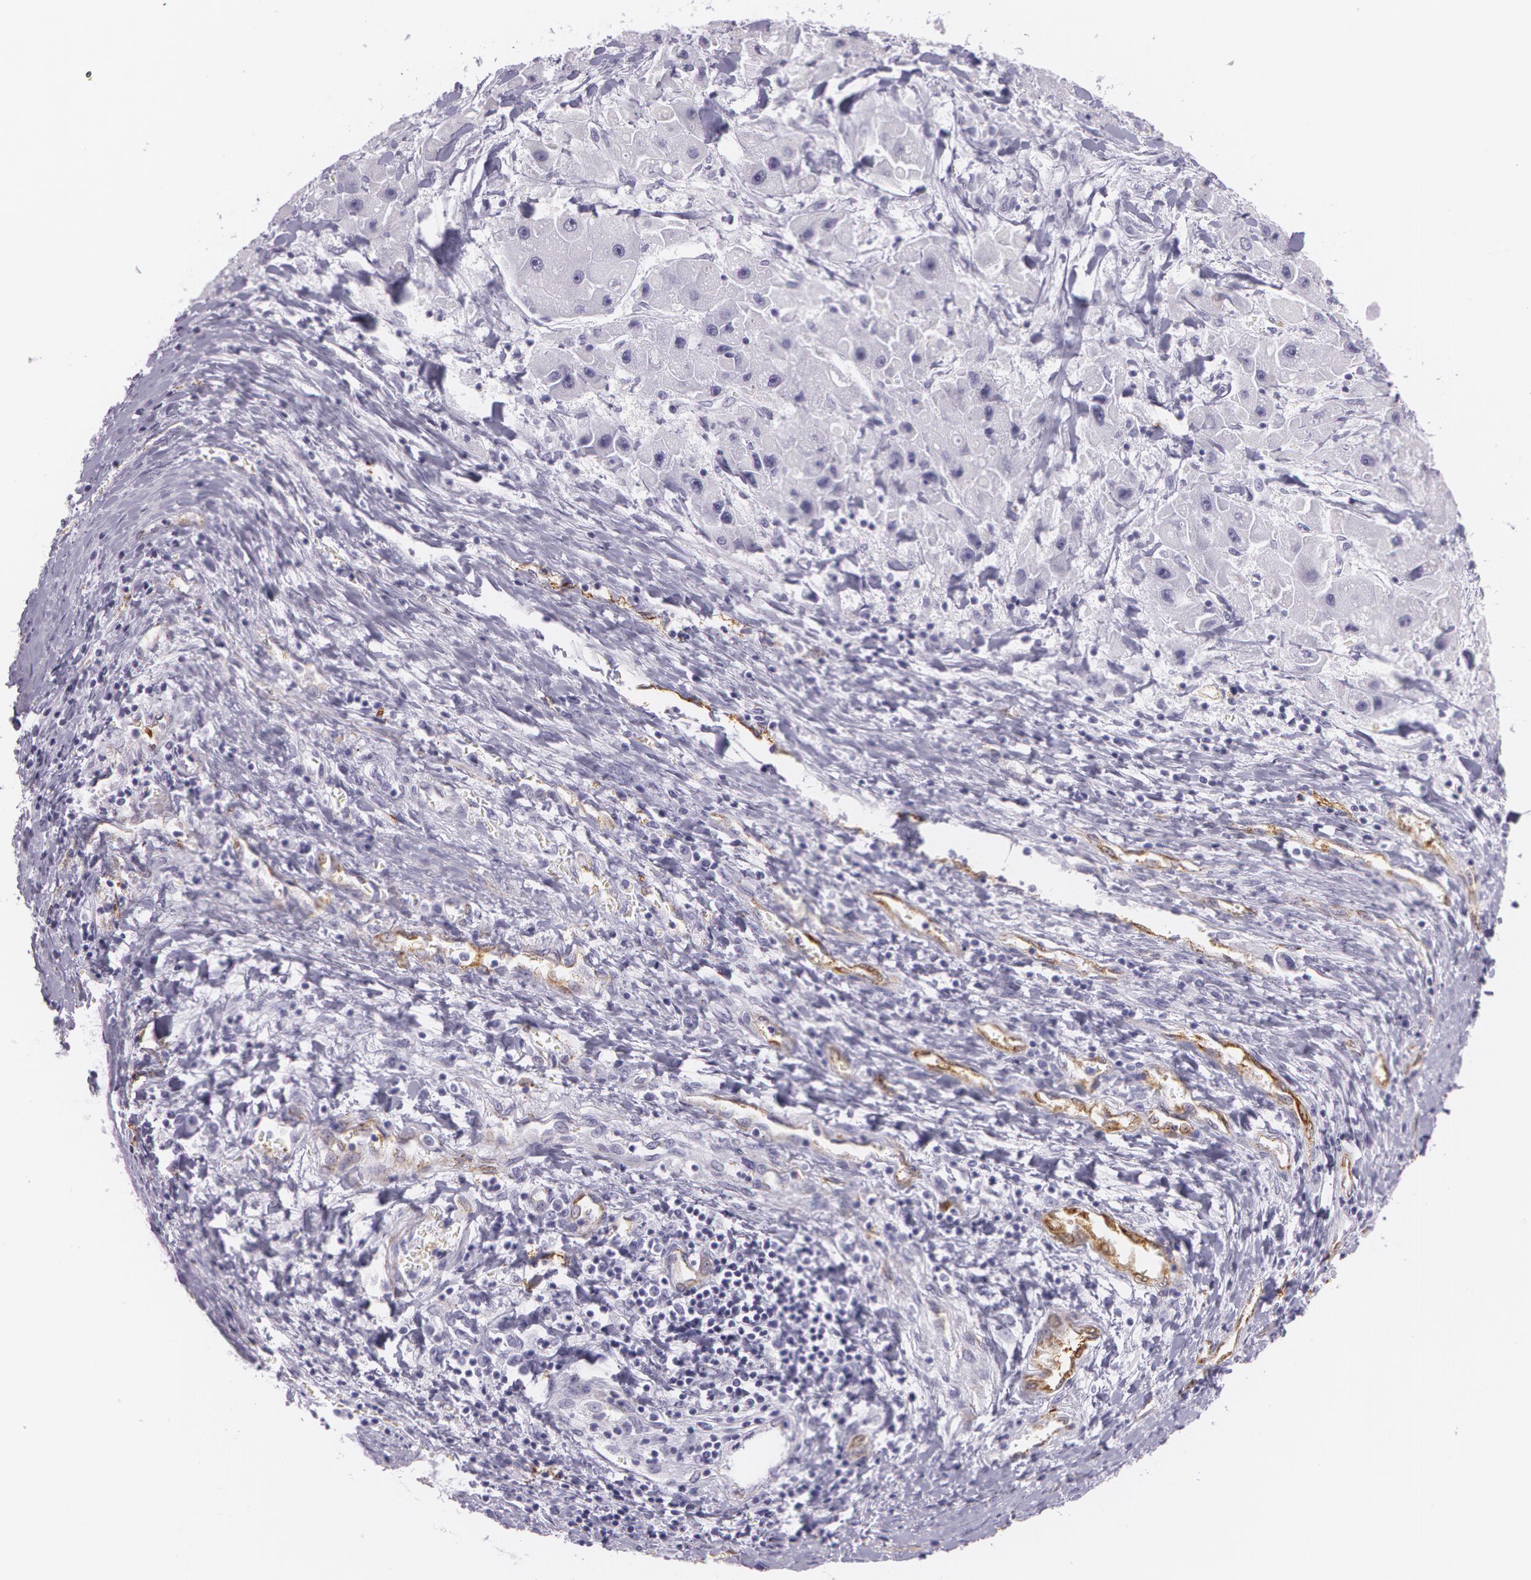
{"staining": {"intensity": "negative", "quantity": "none", "location": "none"}, "tissue": "liver cancer", "cell_type": "Tumor cells", "image_type": "cancer", "snomed": [{"axis": "morphology", "description": "Carcinoma, Hepatocellular, NOS"}, {"axis": "topography", "description": "Liver"}], "caption": "Liver cancer was stained to show a protein in brown. There is no significant staining in tumor cells.", "gene": "SNCG", "patient": {"sex": "male", "age": 24}}